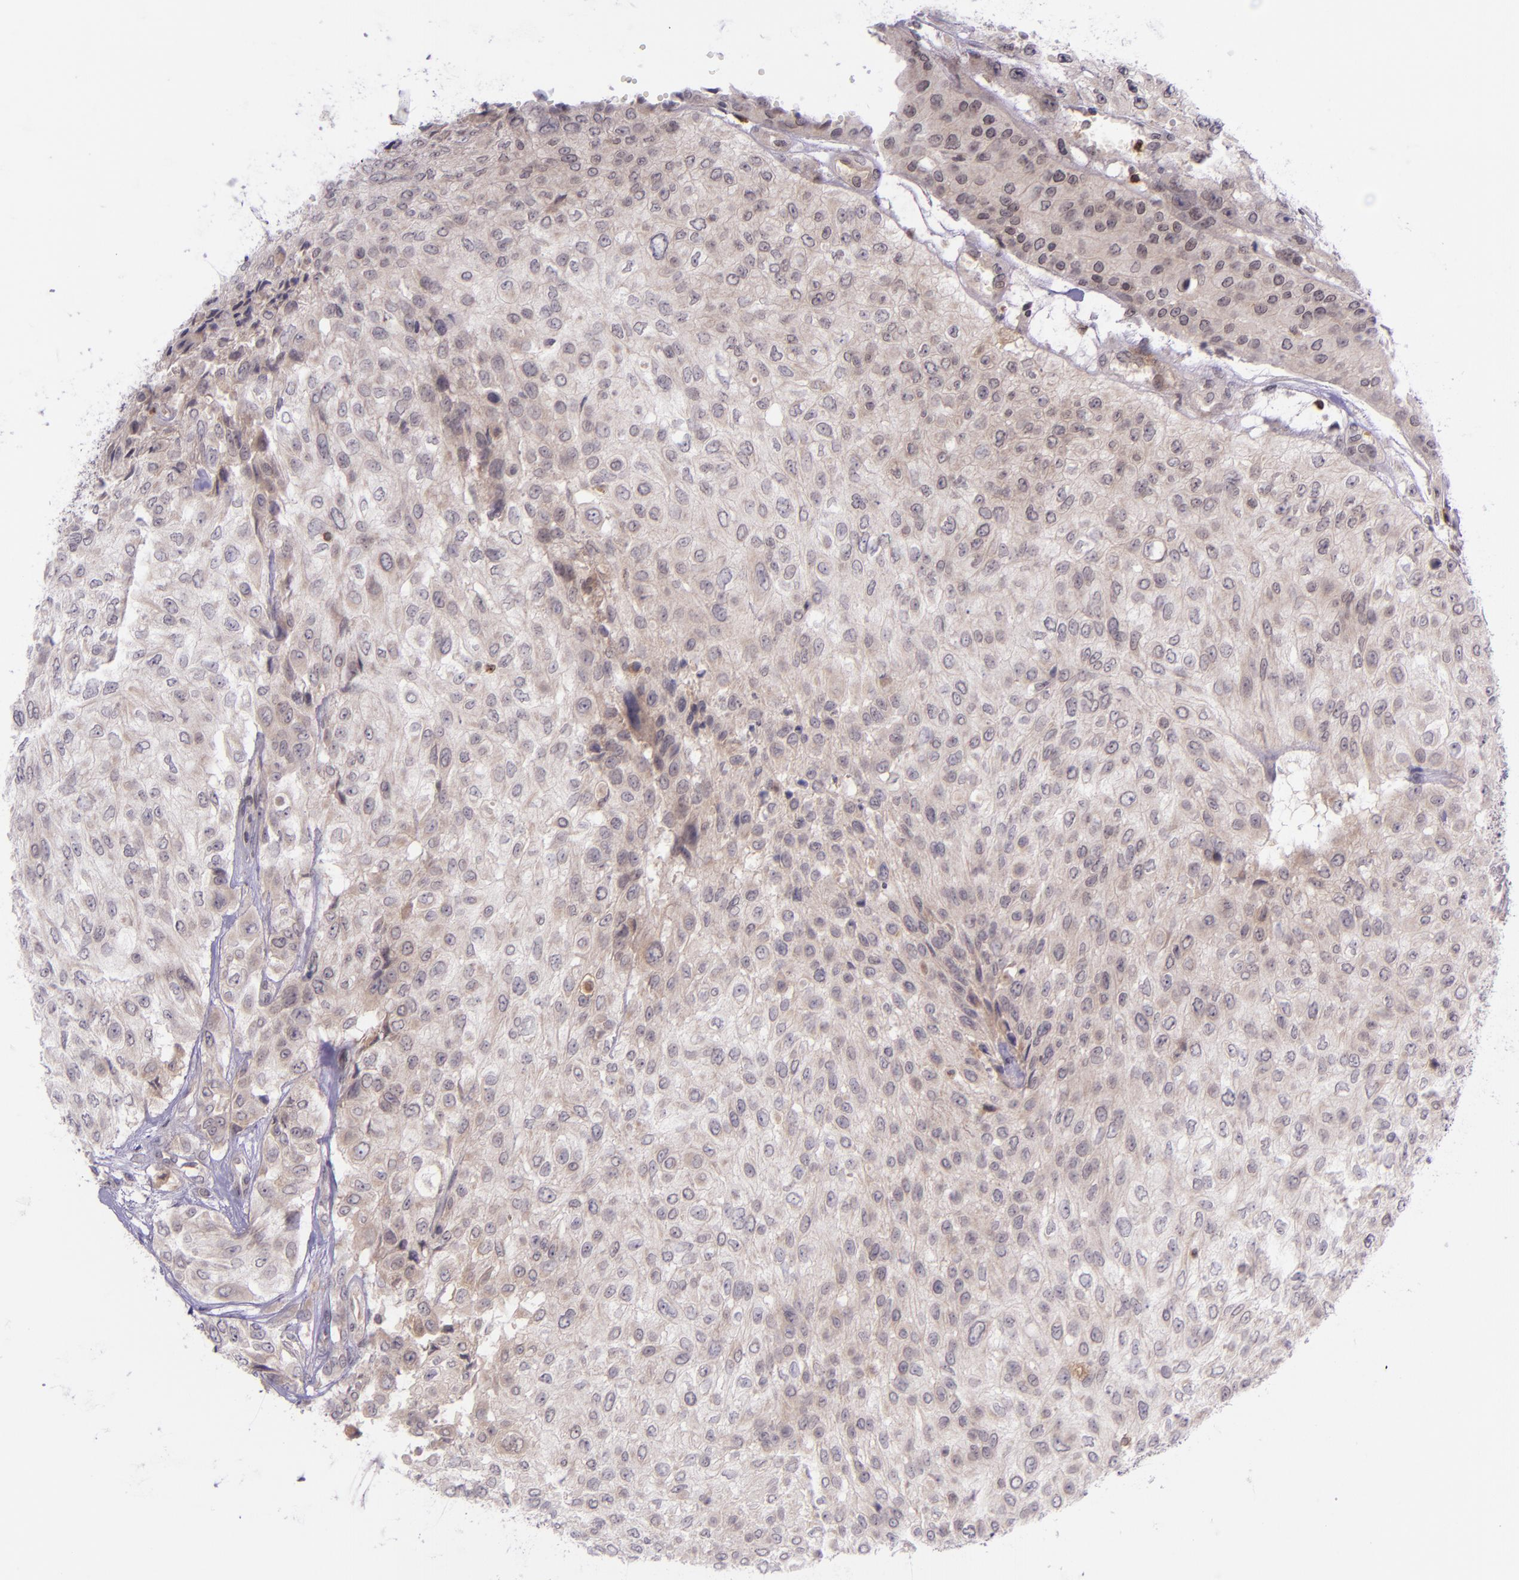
{"staining": {"intensity": "weak", "quantity": "<25%", "location": "cytoplasmic/membranous"}, "tissue": "urothelial cancer", "cell_type": "Tumor cells", "image_type": "cancer", "snomed": [{"axis": "morphology", "description": "Urothelial carcinoma, High grade"}, {"axis": "topography", "description": "Urinary bladder"}], "caption": "A high-resolution photomicrograph shows IHC staining of high-grade urothelial carcinoma, which demonstrates no significant staining in tumor cells. (DAB (3,3'-diaminobenzidine) IHC visualized using brightfield microscopy, high magnification).", "gene": "SELL", "patient": {"sex": "male", "age": 57}}